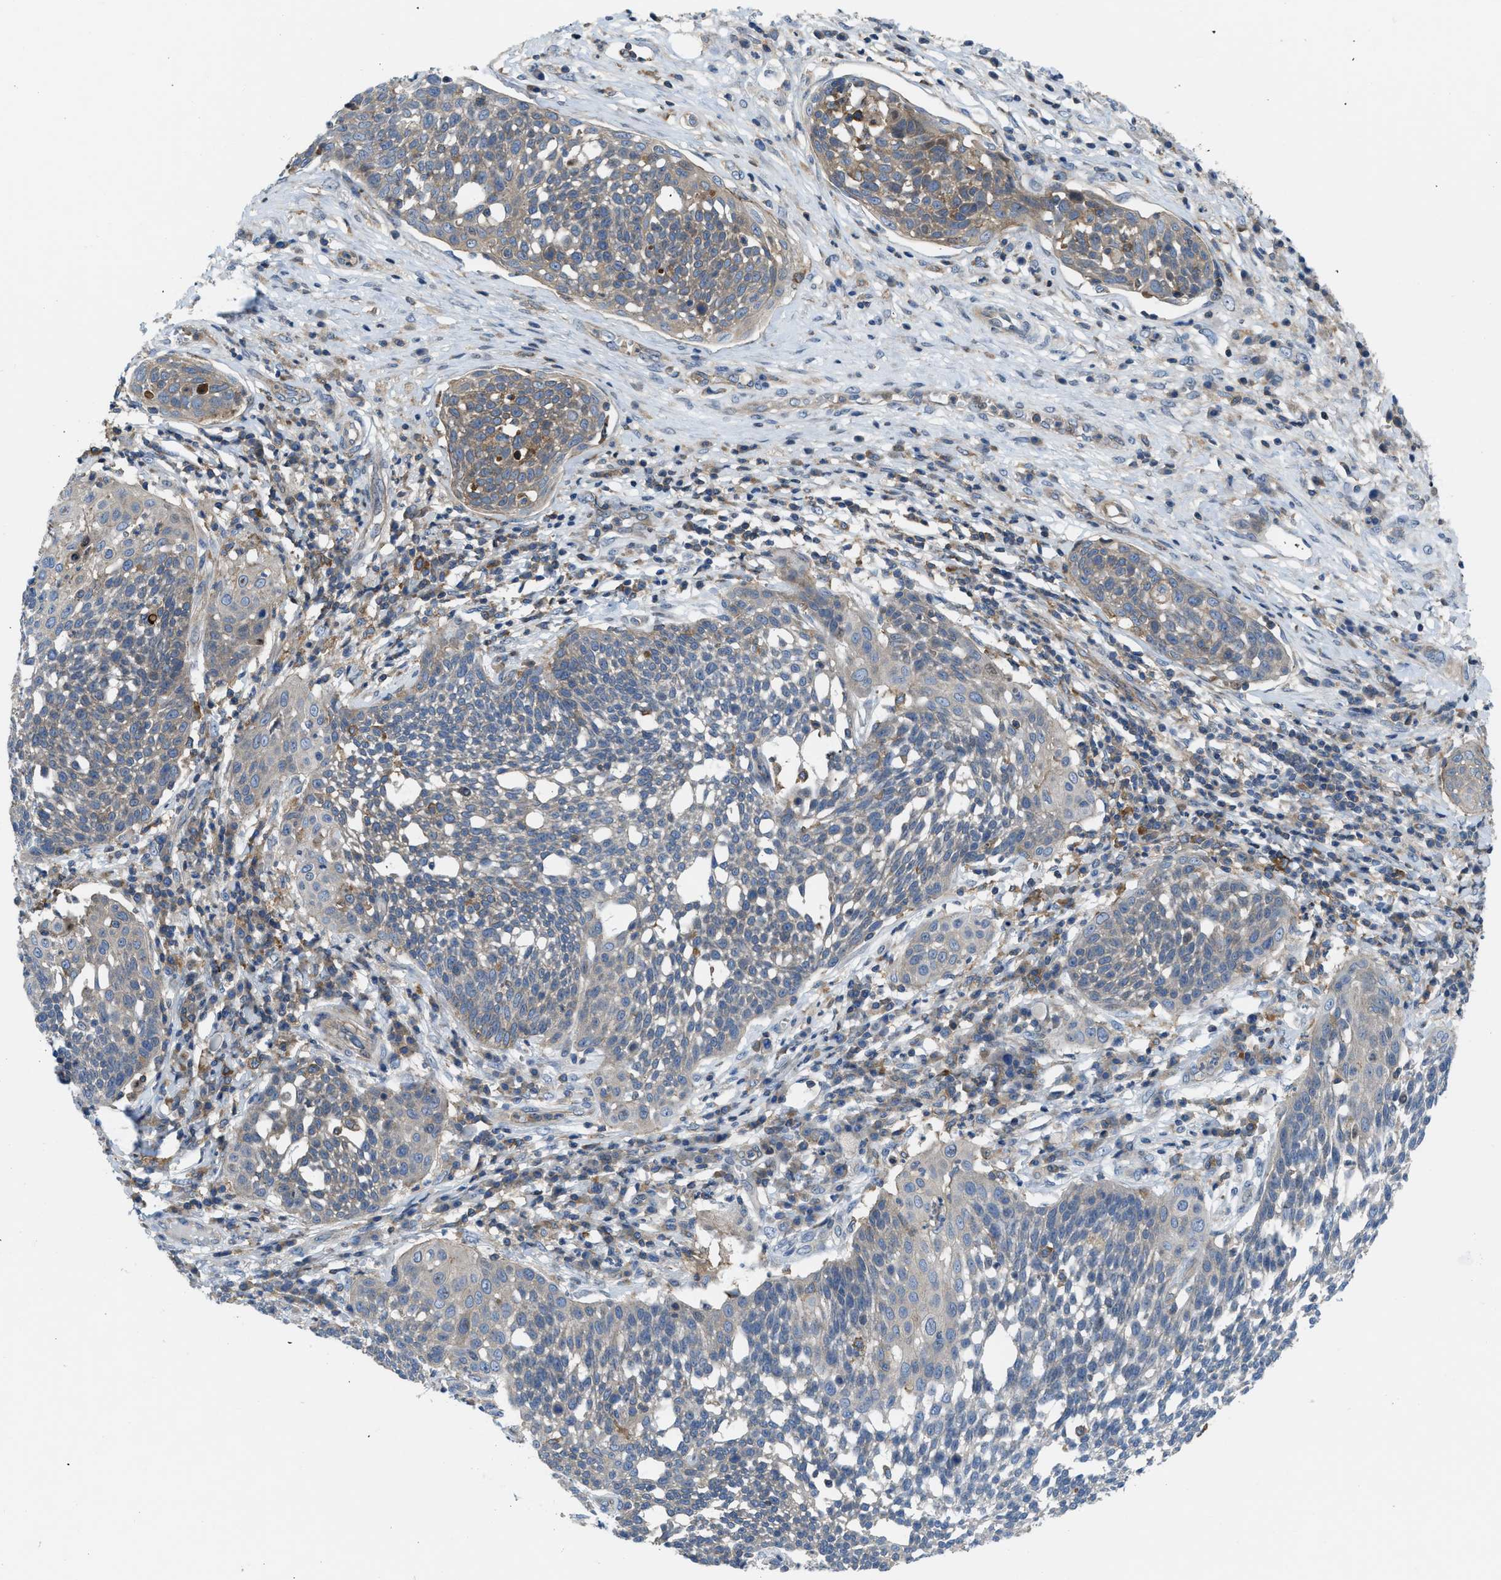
{"staining": {"intensity": "weak", "quantity": "25%-75%", "location": "cytoplasmic/membranous"}, "tissue": "cervical cancer", "cell_type": "Tumor cells", "image_type": "cancer", "snomed": [{"axis": "morphology", "description": "Squamous cell carcinoma, NOS"}, {"axis": "topography", "description": "Cervix"}], "caption": "A micrograph of cervical squamous cell carcinoma stained for a protein displays weak cytoplasmic/membranous brown staining in tumor cells.", "gene": "MYO18A", "patient": {"sex": "female", "age": 34}}